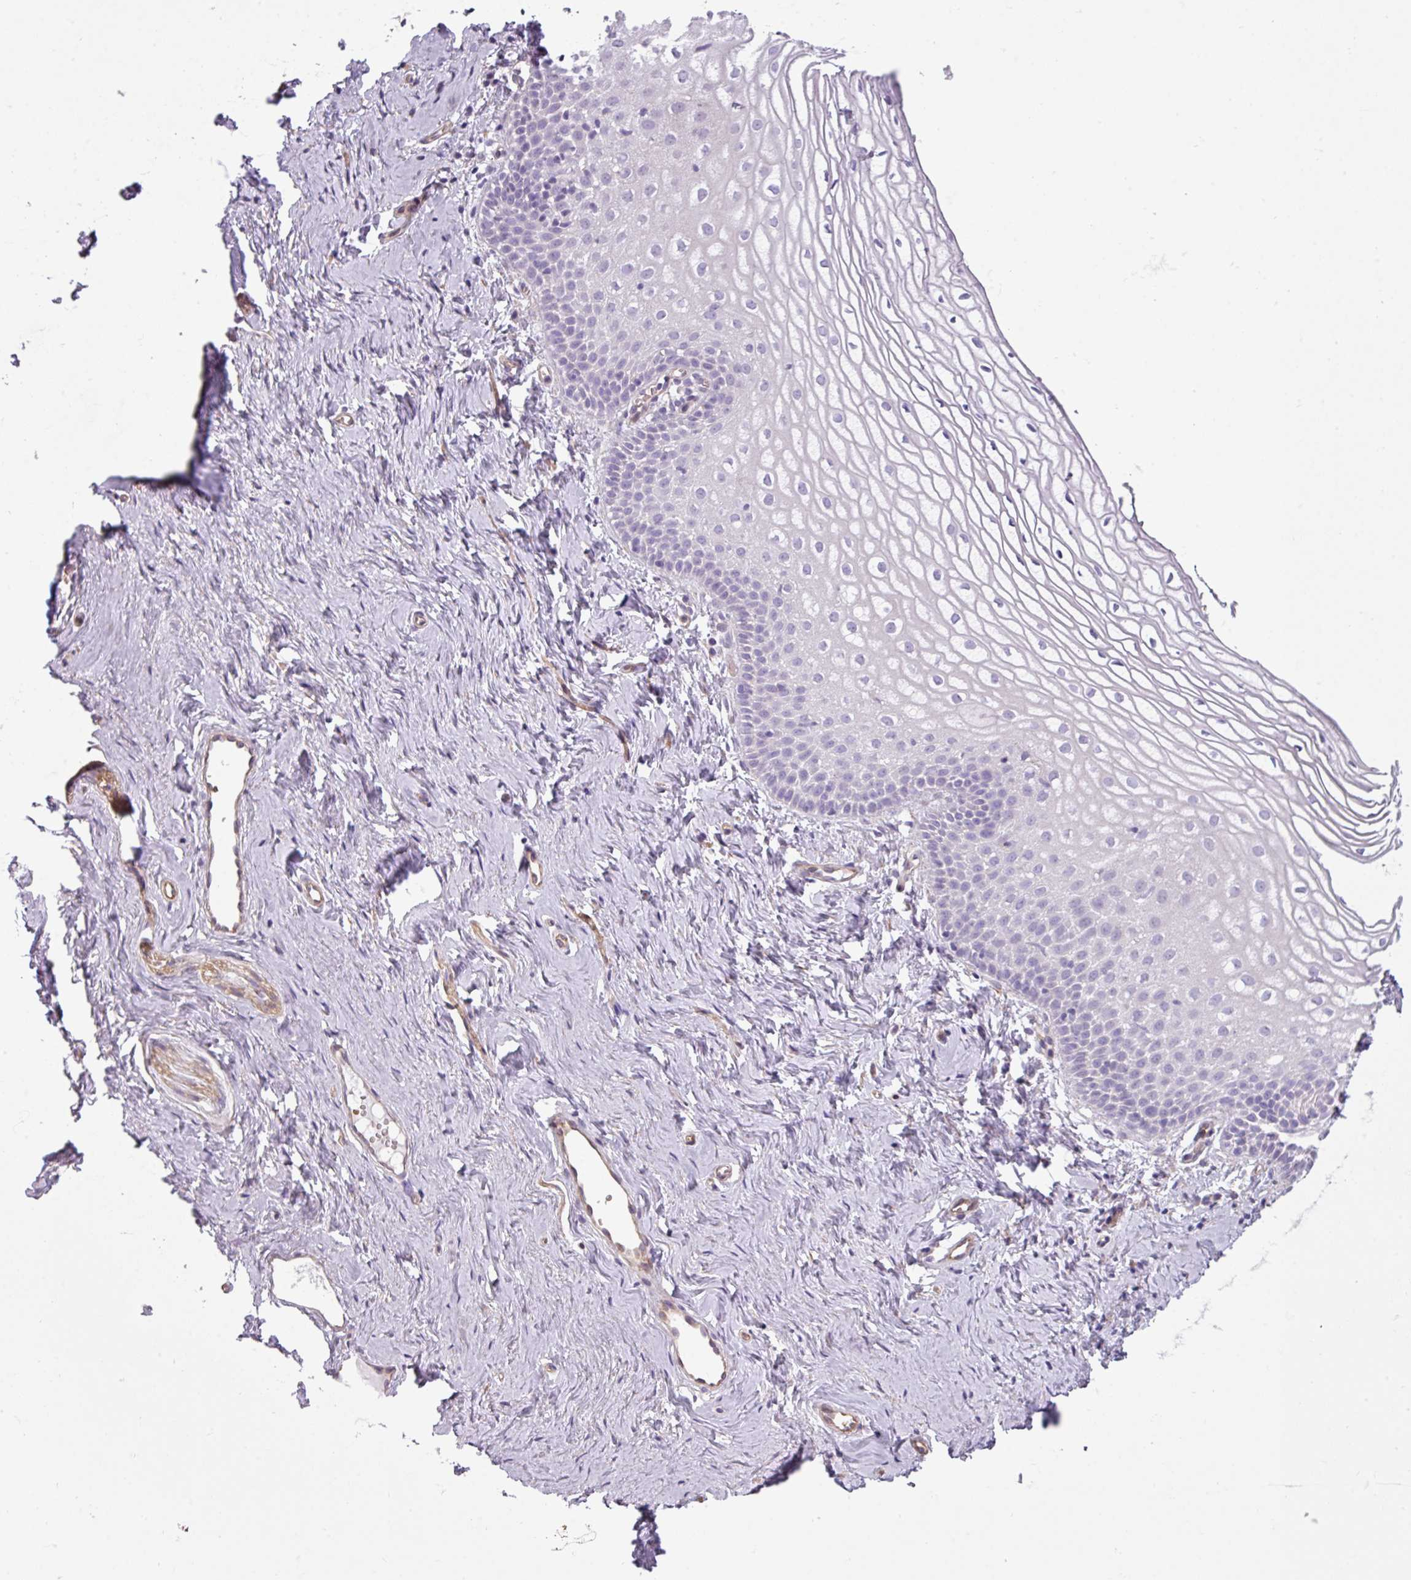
{"staining": {"intensity": "negative", "quantity": "none", "location": "none"}, "tissue": "vagina", "cell_type": "Squamous epithelial cells", "image_type": "normal", "snomed": [{"axis": "morphology", "description": "Normal tissue, NOS"}, {"axis": "topography", "description": "Vagina"}], "caption": "Vagina stained for a protein using immunohistochemistry displays no expression squamous epithelial cells.", "gene": "BUD23", "patient": {"sex": "female", "age": 56}}